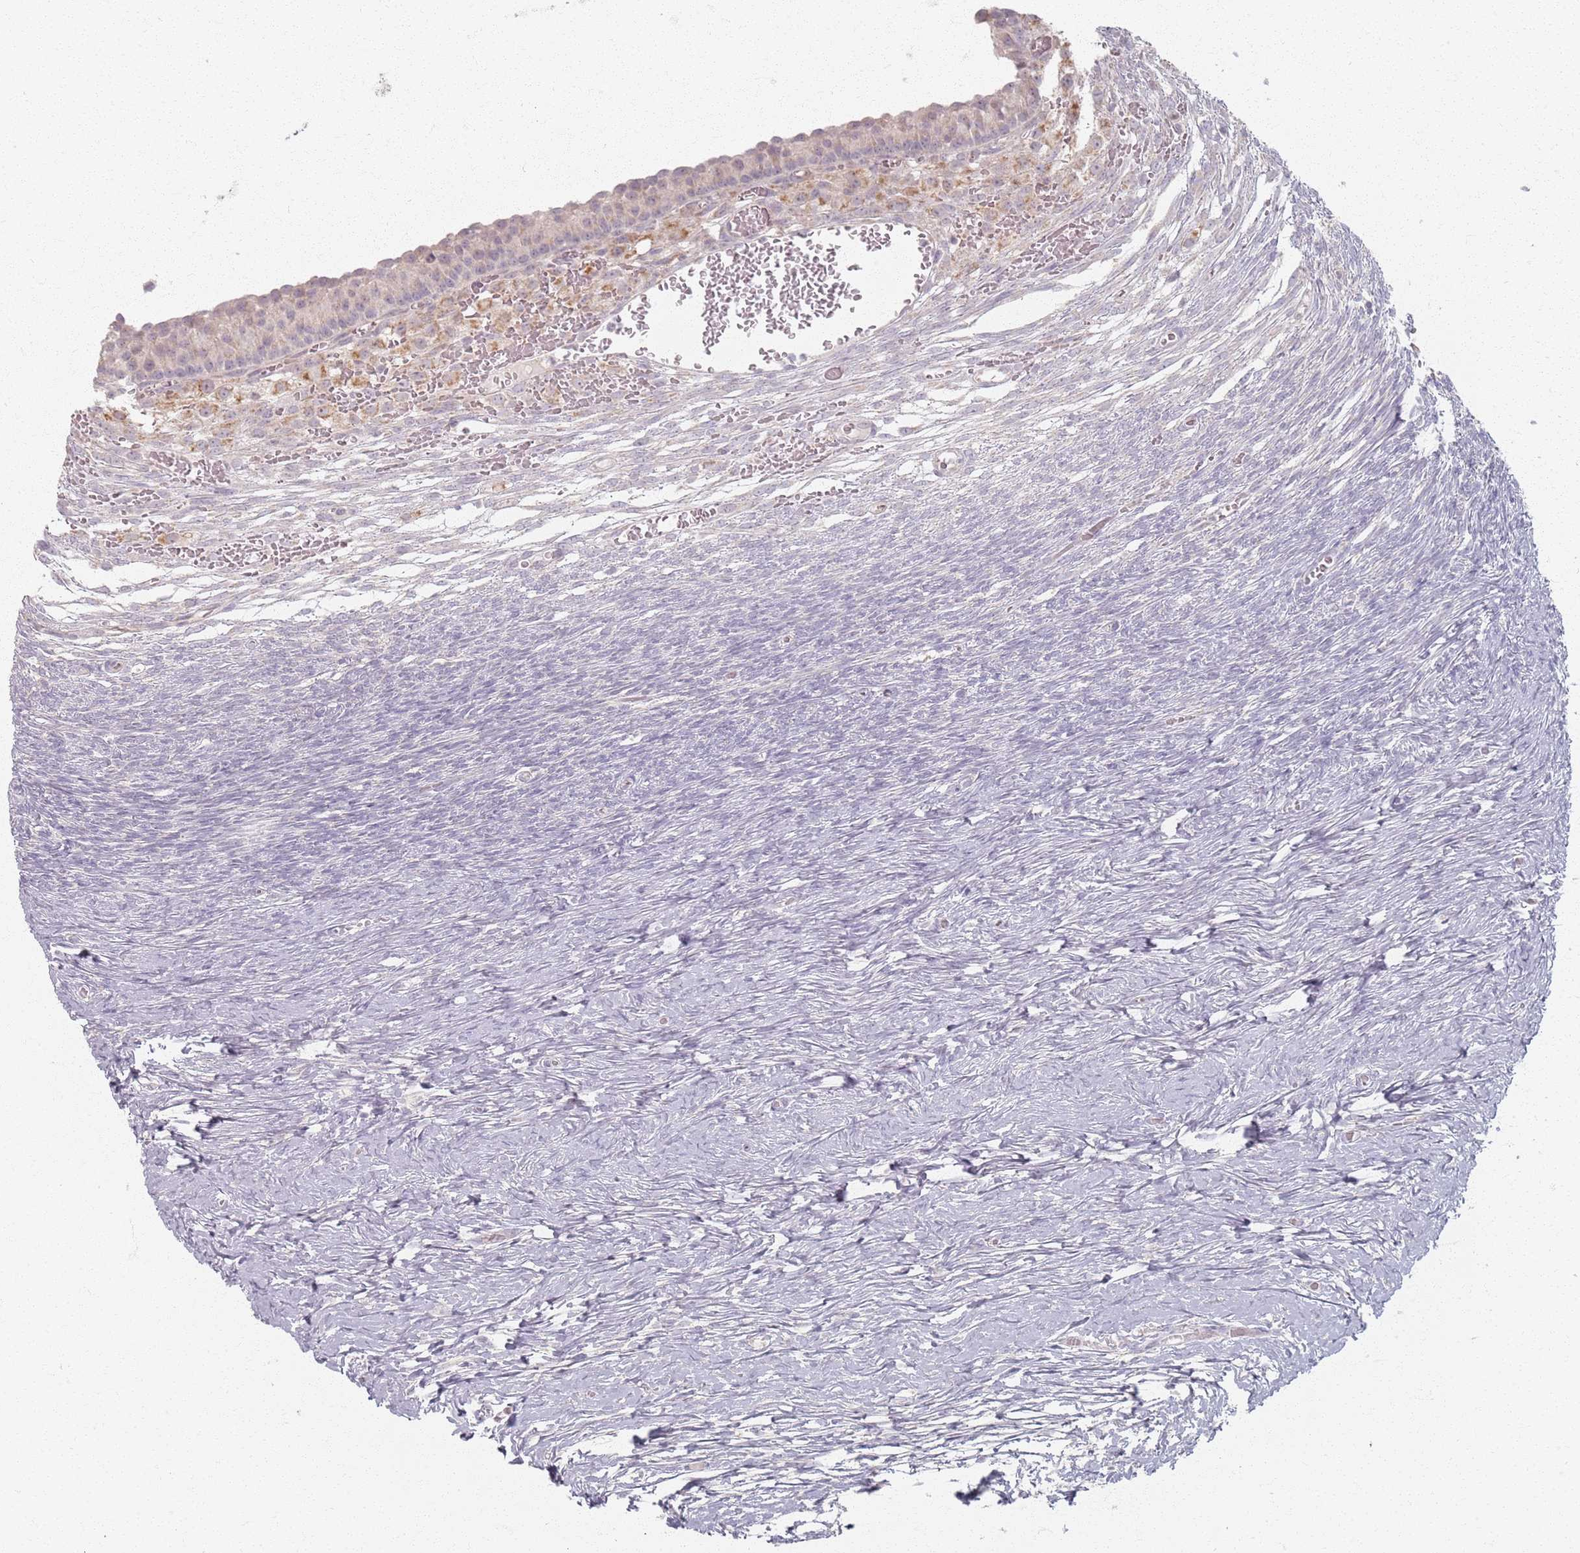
{"staining": {"intensity": "negative", "quantity": "none", "location": "none"}, "tissue": "ovary", "cell_type": "Follicle cells", "image_type": "normal", "snomed": [{"axis": "morphology", "description": "Normal tissue, NOS"}, {"axis": "topography", "description": "Ovary"}], "caption": "Immunohistochemistry micrograph of unremarkable ovary: ovary stained with DAB demonstrates no significant protein expression in follicle cells. (DAB immunohistochemistry with hematoxylin counter stain).", "gene": "PKD2L2", "patient": {"sex": "female", "age": 39}}